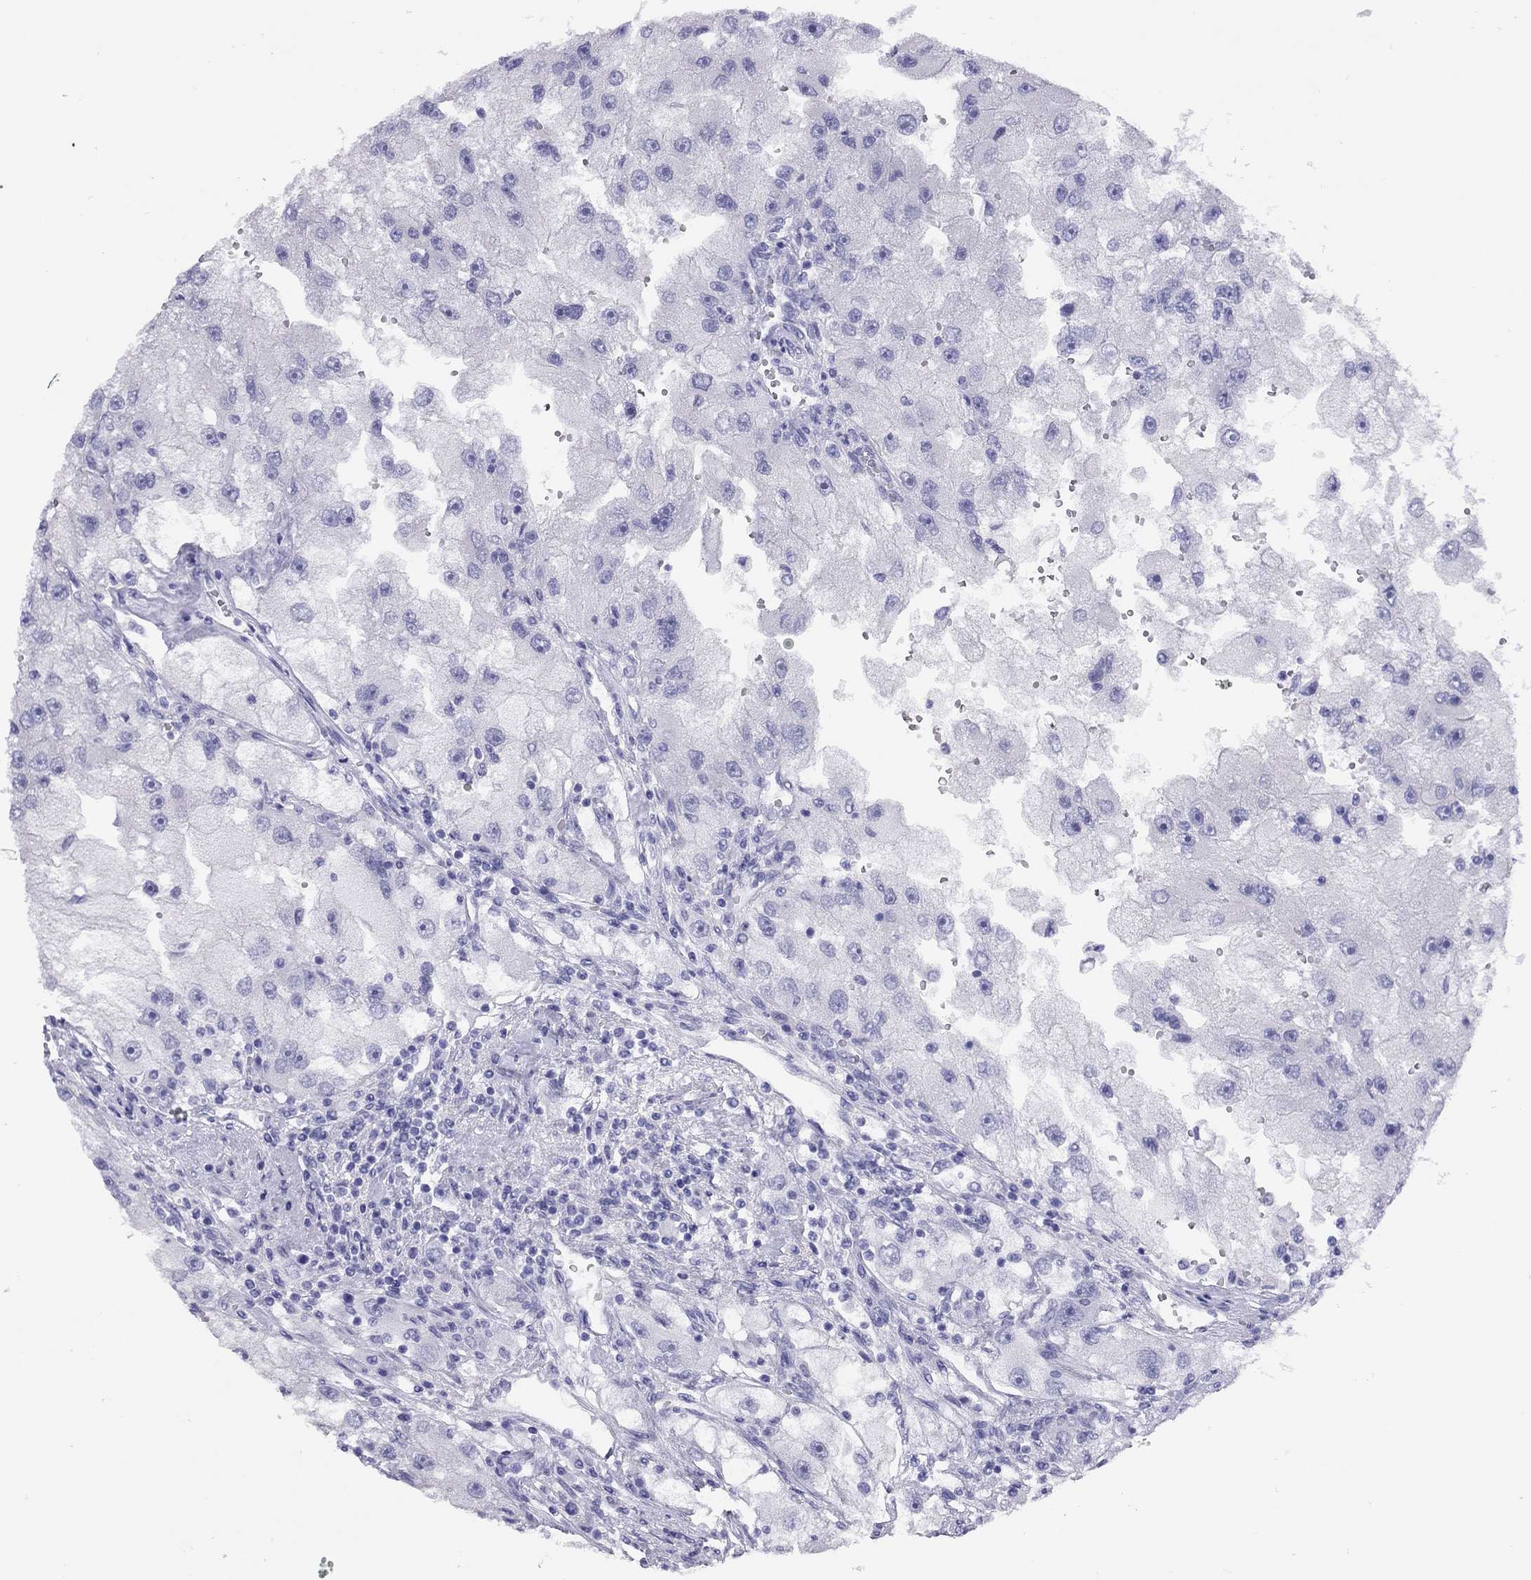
{"staining": {"intensity": "negative", "quantity": "none", "location": "none"}, "tissue": "renal cancer", "cell_type": "Tumor cells", "image_type": "cancer", "snomed": [{"axis": "morphology", "description": "Adenocarcinoma, NOS"}, {"axis": "topography", "description": "Kidney"}], "caption": "IHC of renal cancer (adenocarcinoma) exhibits no expression in tumor cells. The staining was performed using DAB to visualize the protein expression in brown, while the nuclei were stained in blue with hematoxylin (Magnification: 20x).", "gene": "LRIT2", "patient": {"sex": "male", "age": 63}}